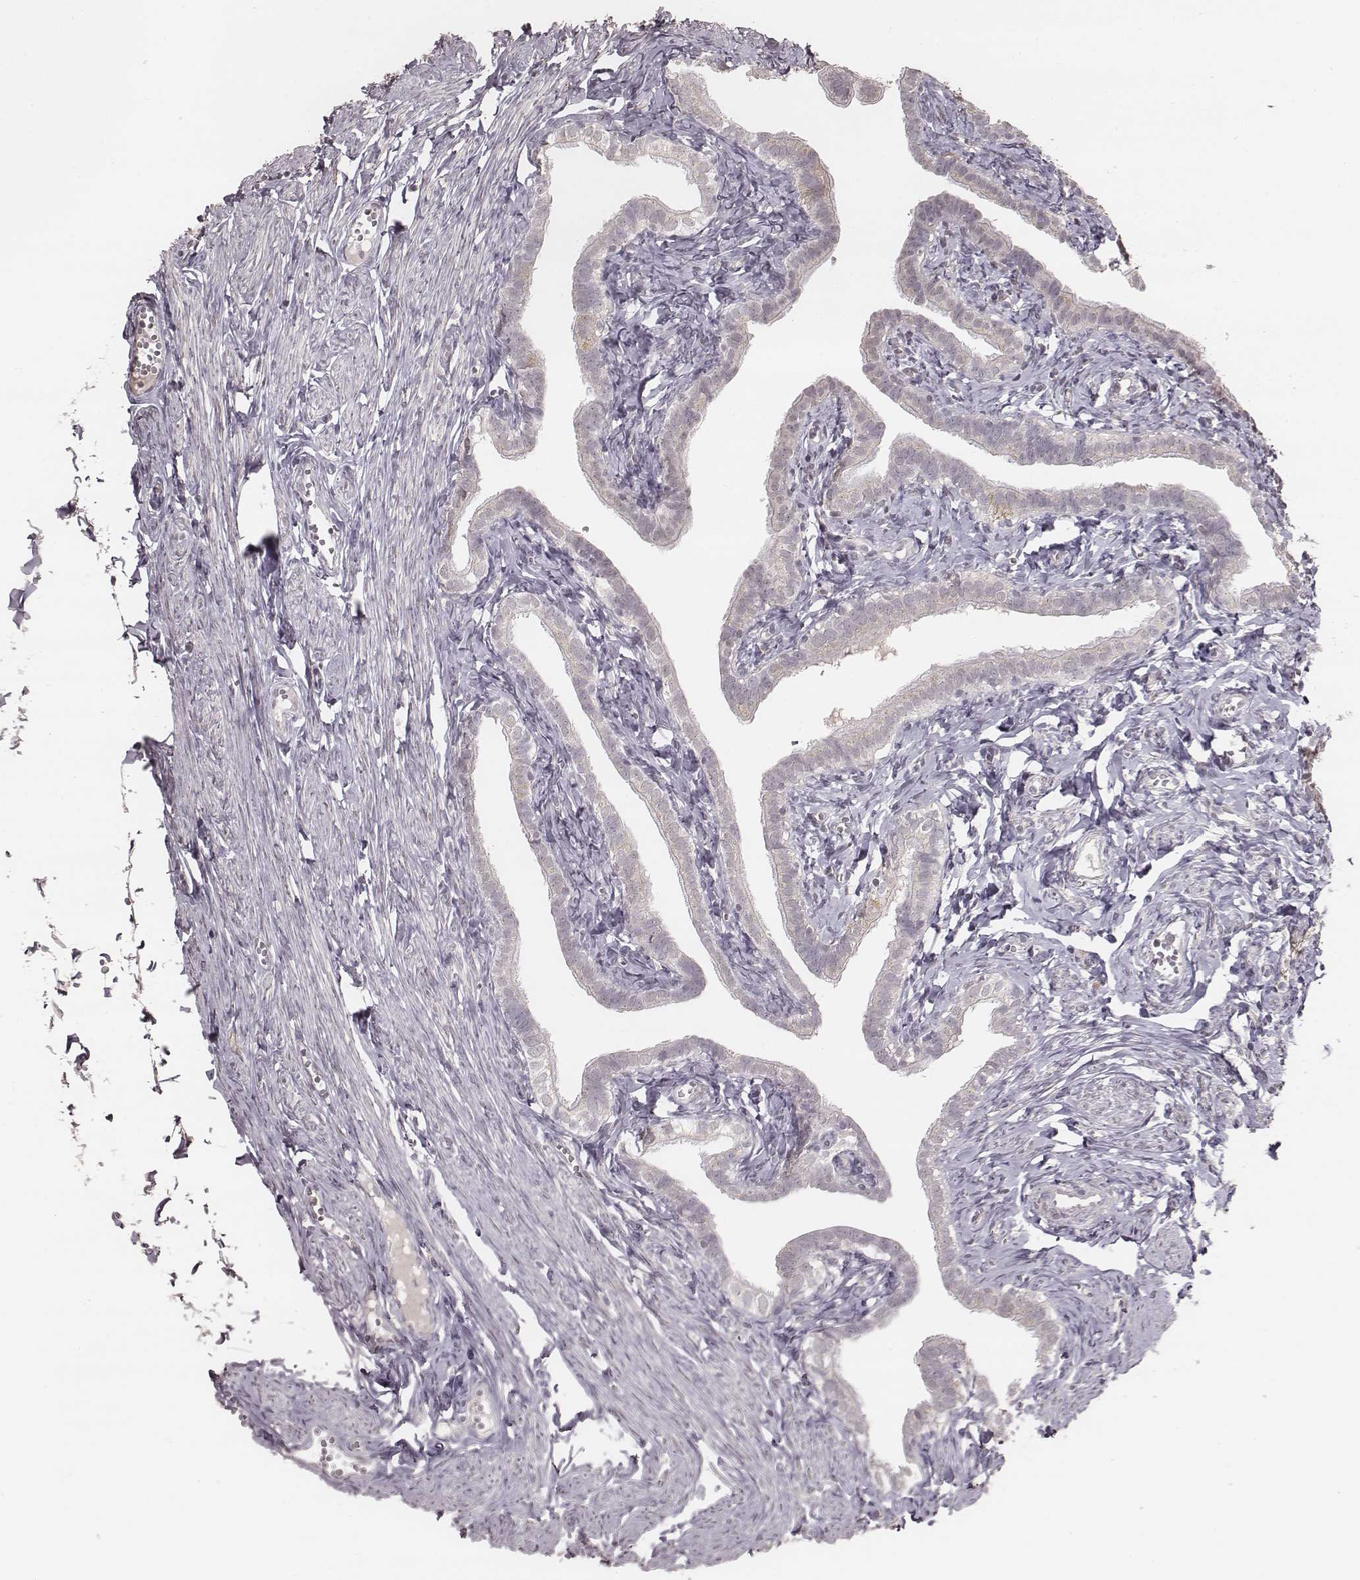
{"staining": {"intensity": "negative", "quantity": "none", "location": "none"}, "tissue": "fallopian tube", "cell_type": "Glandular cells", "image_type": "normal", "snomed": [{"axis": "morphology", "description": "Normal tissue, NOS"}, {"axis": "topography", "description": "Fallopian tube"}], "caption": "This is an immunohistochemistry histopathology image of benign fallopian tube. There is no staining in glandular cells.", "gene": "SLC7A4", "patient": {"sex": "female", "age": 41}}